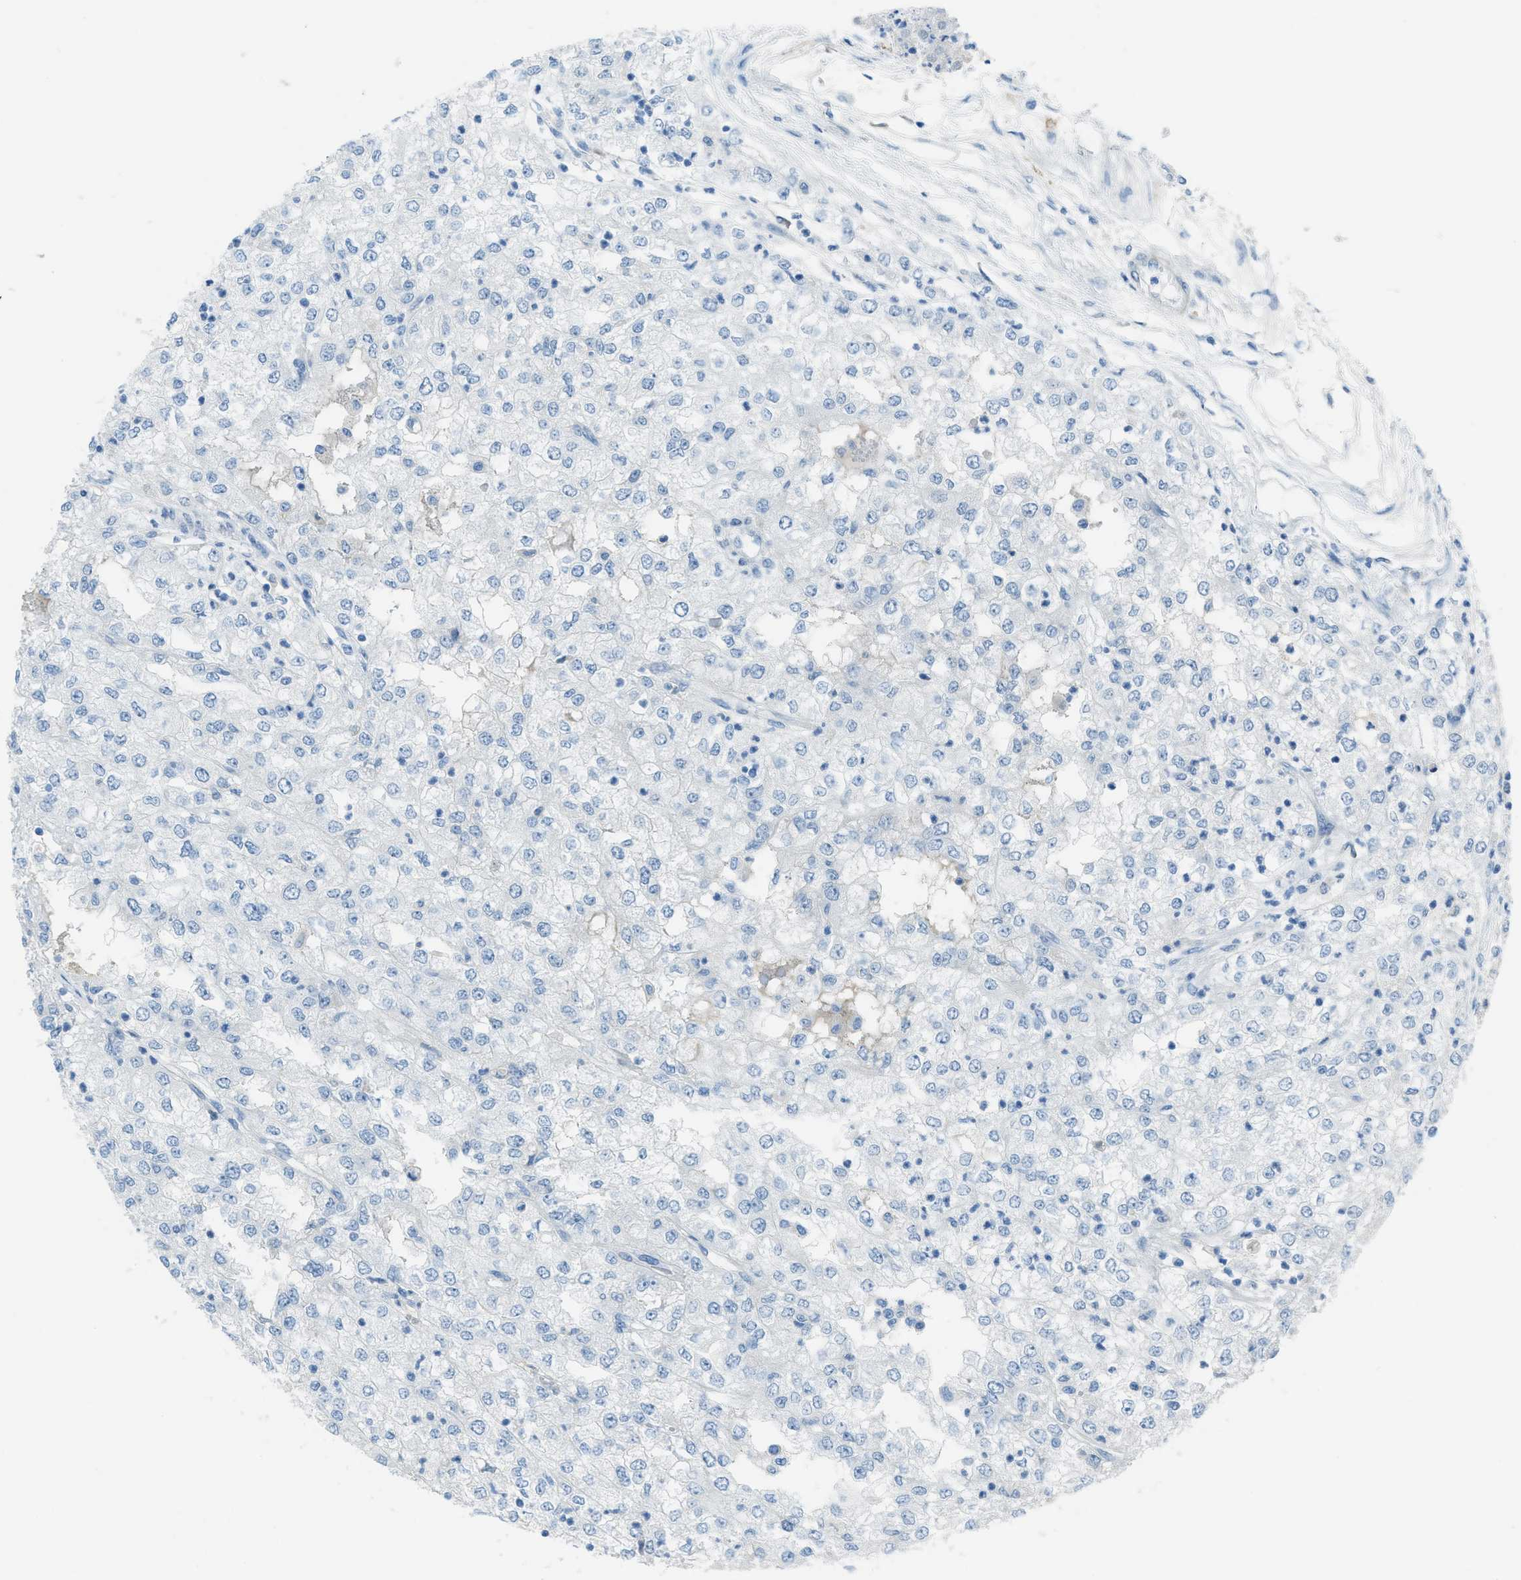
{"staining": {"intensity": "negative", "quantity": "none", "location": "none"}, "tissue": "renal cancer", "cell_type": "Tumor cells", "image_type": "cancer", "snomed": [{"axis": "morphology", "description": "Adenocarcinoma, NOS"}, {"axis": "topography", "description": "Kidney"}], "caption": "There is no significant positivity in tumor cells of renal adenocarcinoma.", "gene": "KLHL8", "patient": {"sex": "female", "age": 54}}